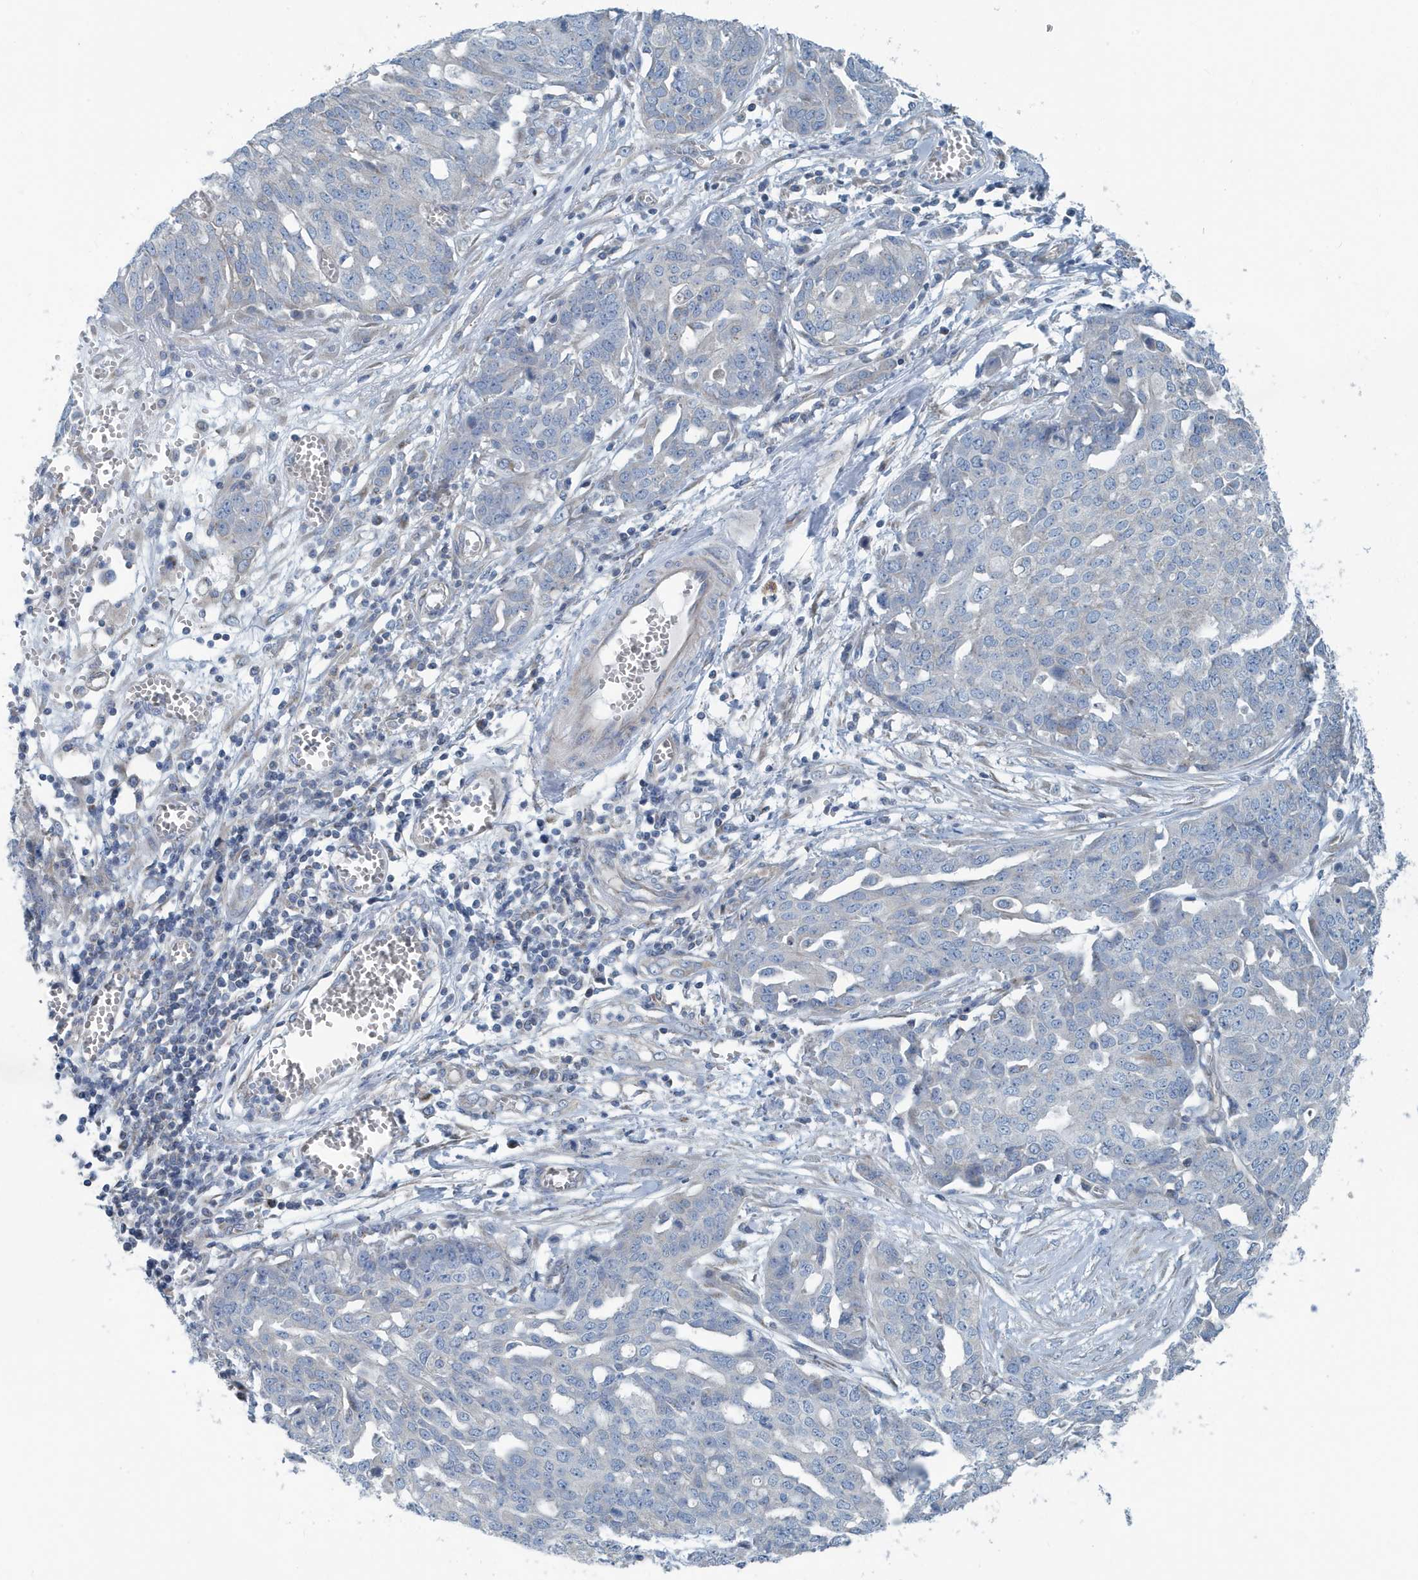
{"staining": {"intensity": "negative", "quantity": "none", "location": "none"}, "tissue": "ovarian cancer", "cell_type": "Tumor cells", "image_type": "cancer", "snomed": [{"axis": "morphology", "description": "Cystadenocarcinoma, serous, NOS"}, {"axis": "topography", "description": "Soft tissue"}, {"axis": "topography", "description": "Ovary"}], "caption": "Tumor cells show no significant staining in ovarian cancer.", "gene": "PPM1M", "patient": {"sex": "female", "age": 57}}